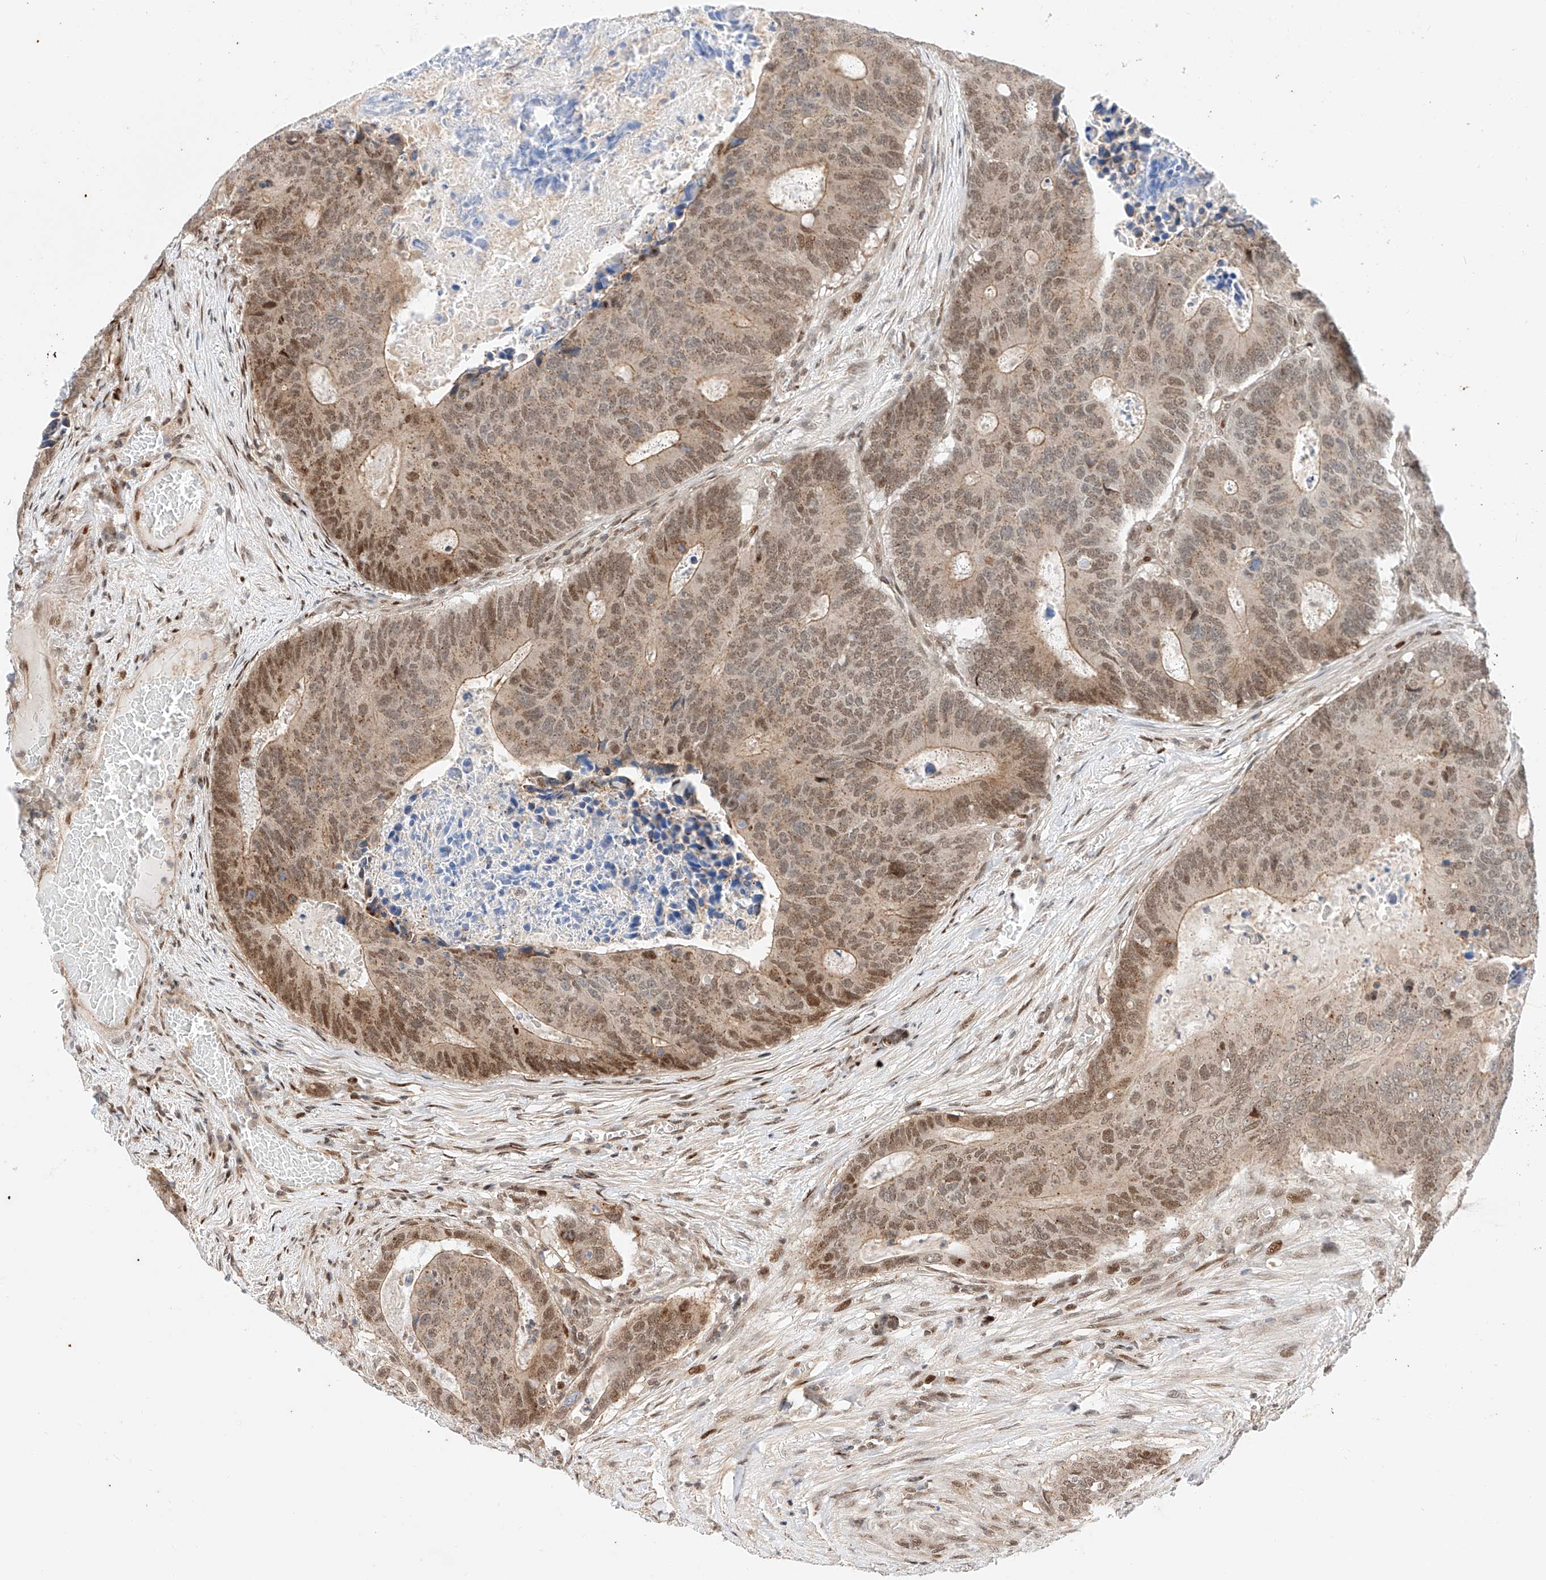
{"staining": {"intensity": "moderate", "quantity": ">75%", "location": "cytoplasmic/membranous,nuclear"}, "tissue": "colorectal cancer", "cell_type": "Tumor cells", "image_type": "cancer", "snomed": [{"axis": "morphology", "description": "Adenocarcinoma, NOS"}, {"axis": "topography", "description": "Colon"}], "caption": "Moderate cytoplasmic/membranous and nuclear expression is appreciated in approximately >75% of tumor cells in colorectal adenocarcinoma.", "gene": "HDAC9", "patient": {"sex": "male", "age": 87}}